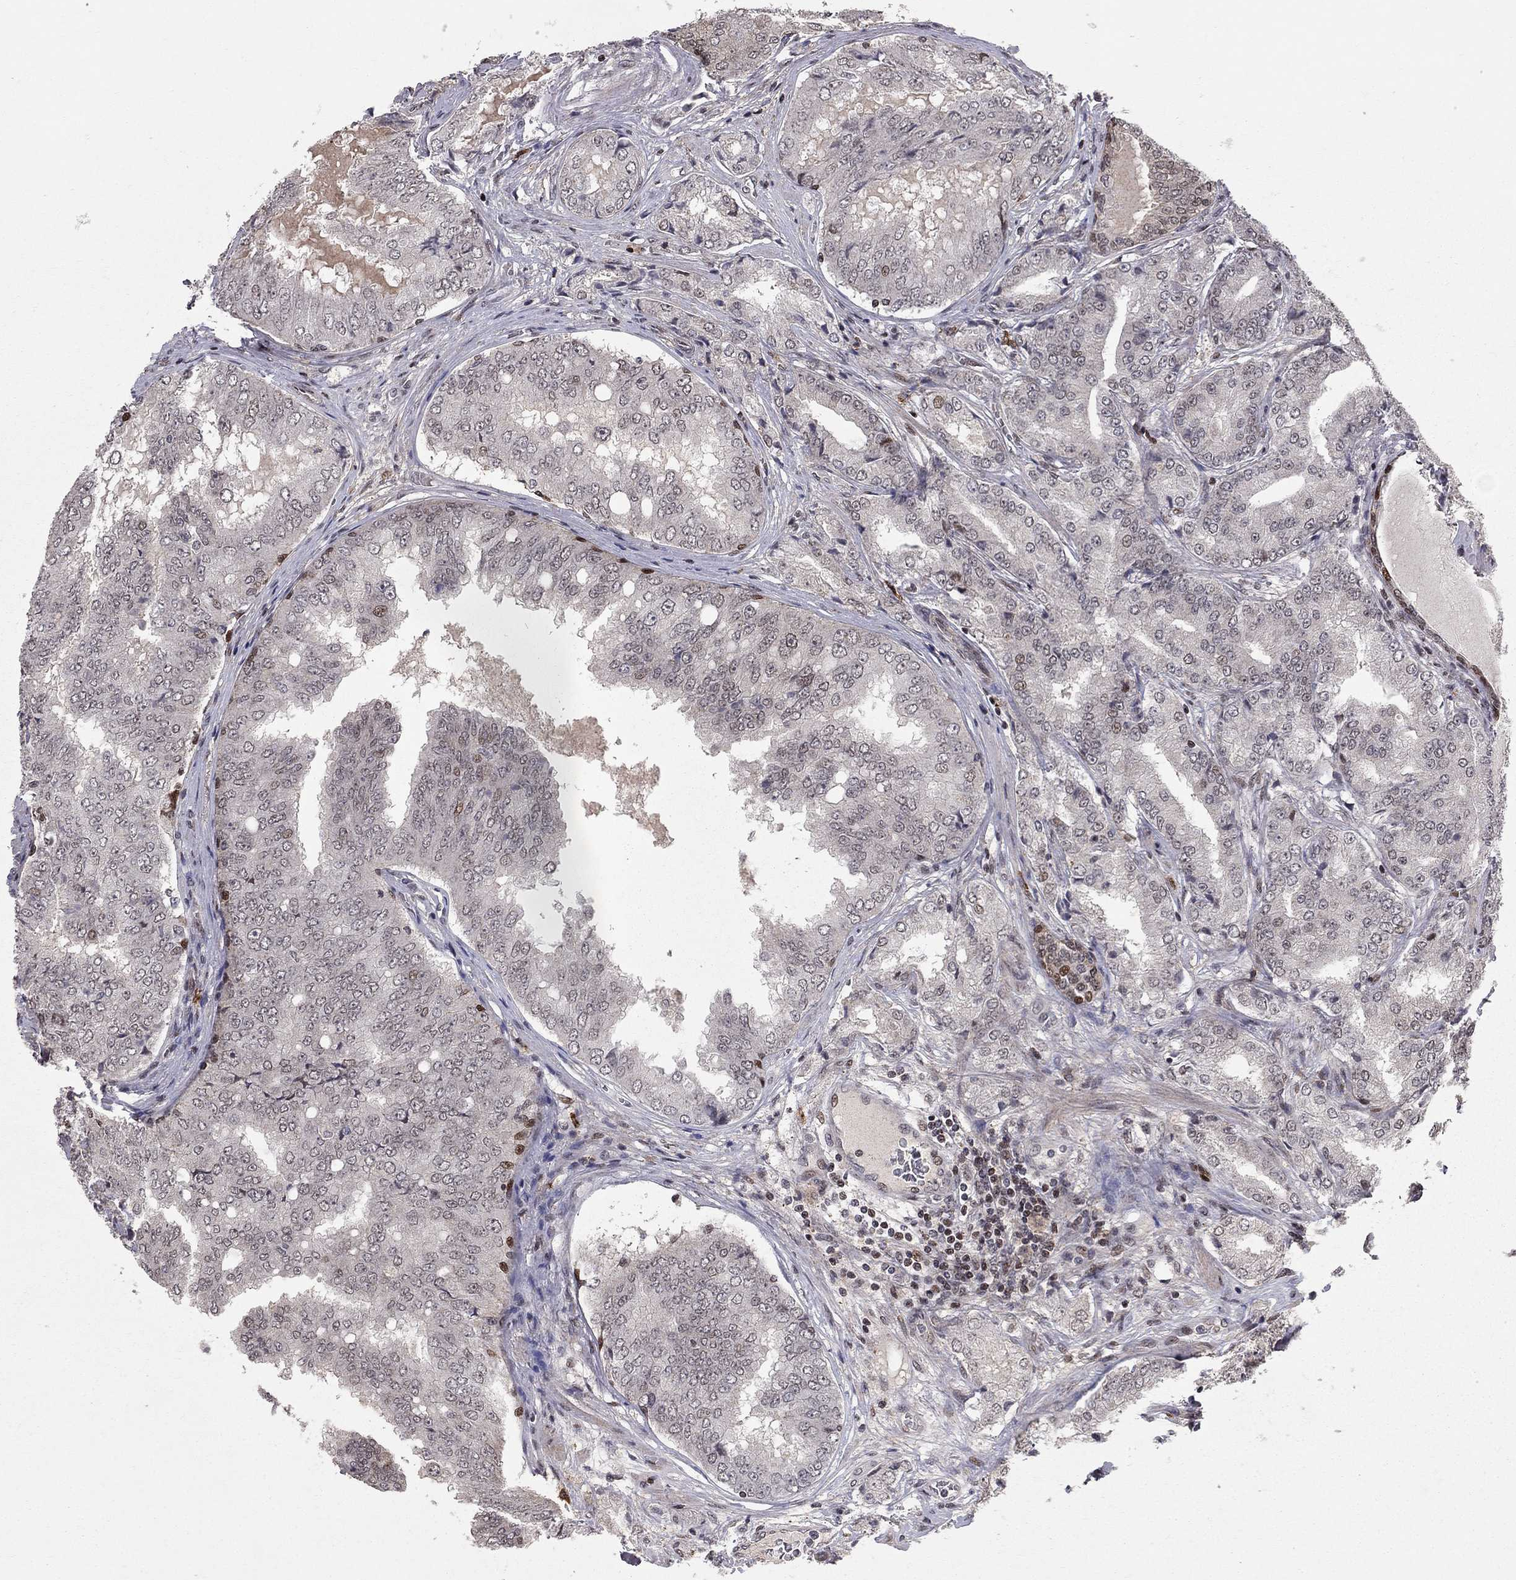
{"staining": {"intensity": "moderate", "quantity": "<25%", "location": "nuclear"}, "tissue": "prostate cancer", "cell_type": "Tumor cells", "image_type": "cancer", "snomed": [{"axis": "morphology", "description": "Adenocarcinoma, NOS"}, {"axis": "topography", "description": "Prostate"}], "caption": "IHC of human adenocarcinoma (prostate) shows low levels of moderate nuclear staining in about <25% of tumor cells. Using DAB (brown) and hematoxylin (blue) stains, captured at high magnification using brightfield microscopy.", "gene": "HDAC3", "patient": {"sex": "male", "age": 65}}